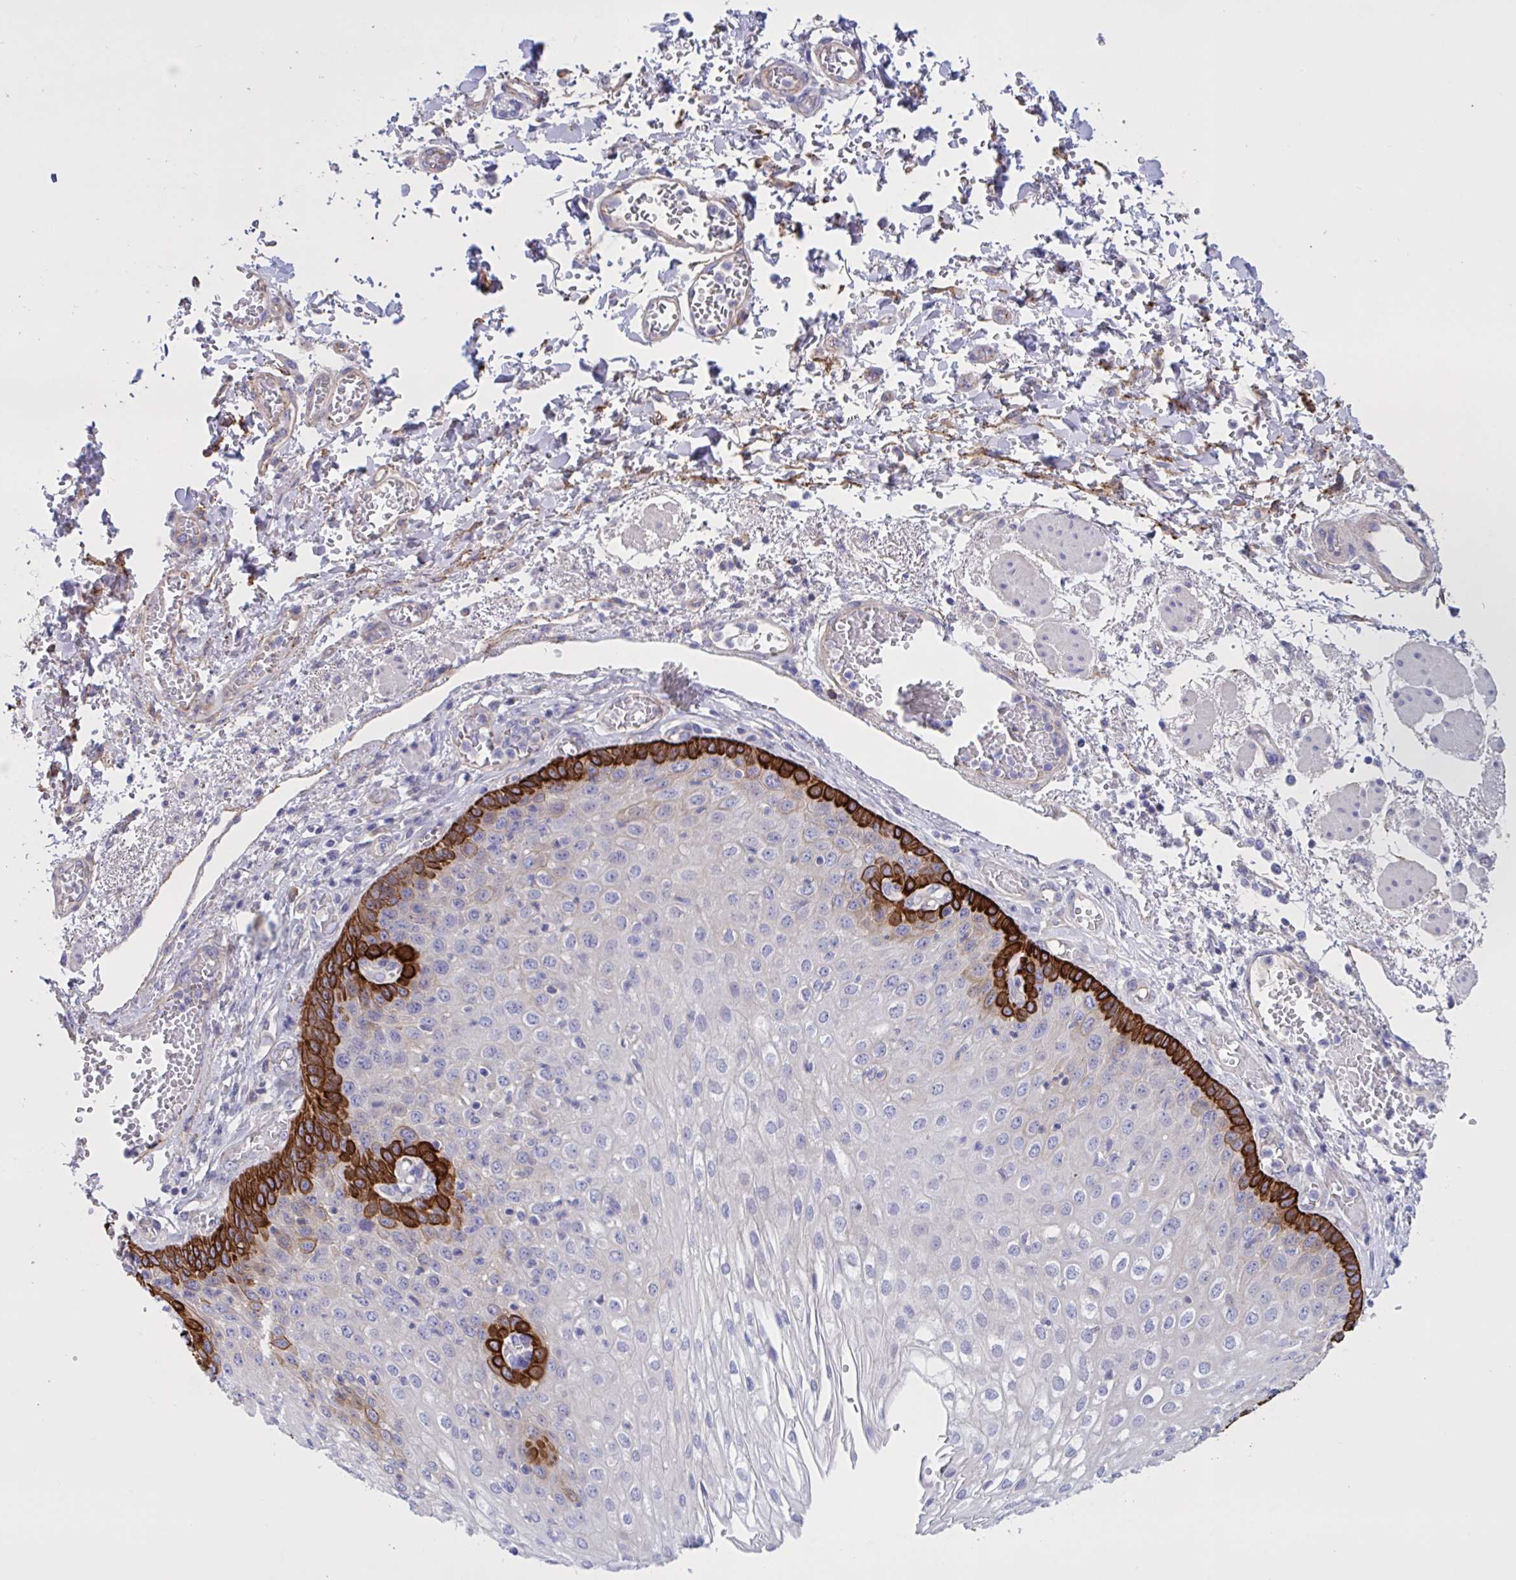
{"staining": {"intensity": "strong", "quantity": "<25%", "location": "cytoplasmic/membranous"}, "tissue": "esophagus", "cell_type": "Squamous epithelial cells", "image_type": "normal", "snomed": [{"axis": "morphology", "description": "Normal tissue, NOS"}, {"axis": "morphology", "description": "Adenocarcinoma, NOS"}, {"axis": "topography", "description": "Esophagus"}], "caption": "High-power microscopy captured an immunohistochemistry (IHC) histopathology image of unremarkable esophagus, revealing strong cytoplasmic/membranous positivity in about <25% of squamous epithelial cells.", "gene": "SLC66A1", "patient": {"sex": "male", "age": 81}}